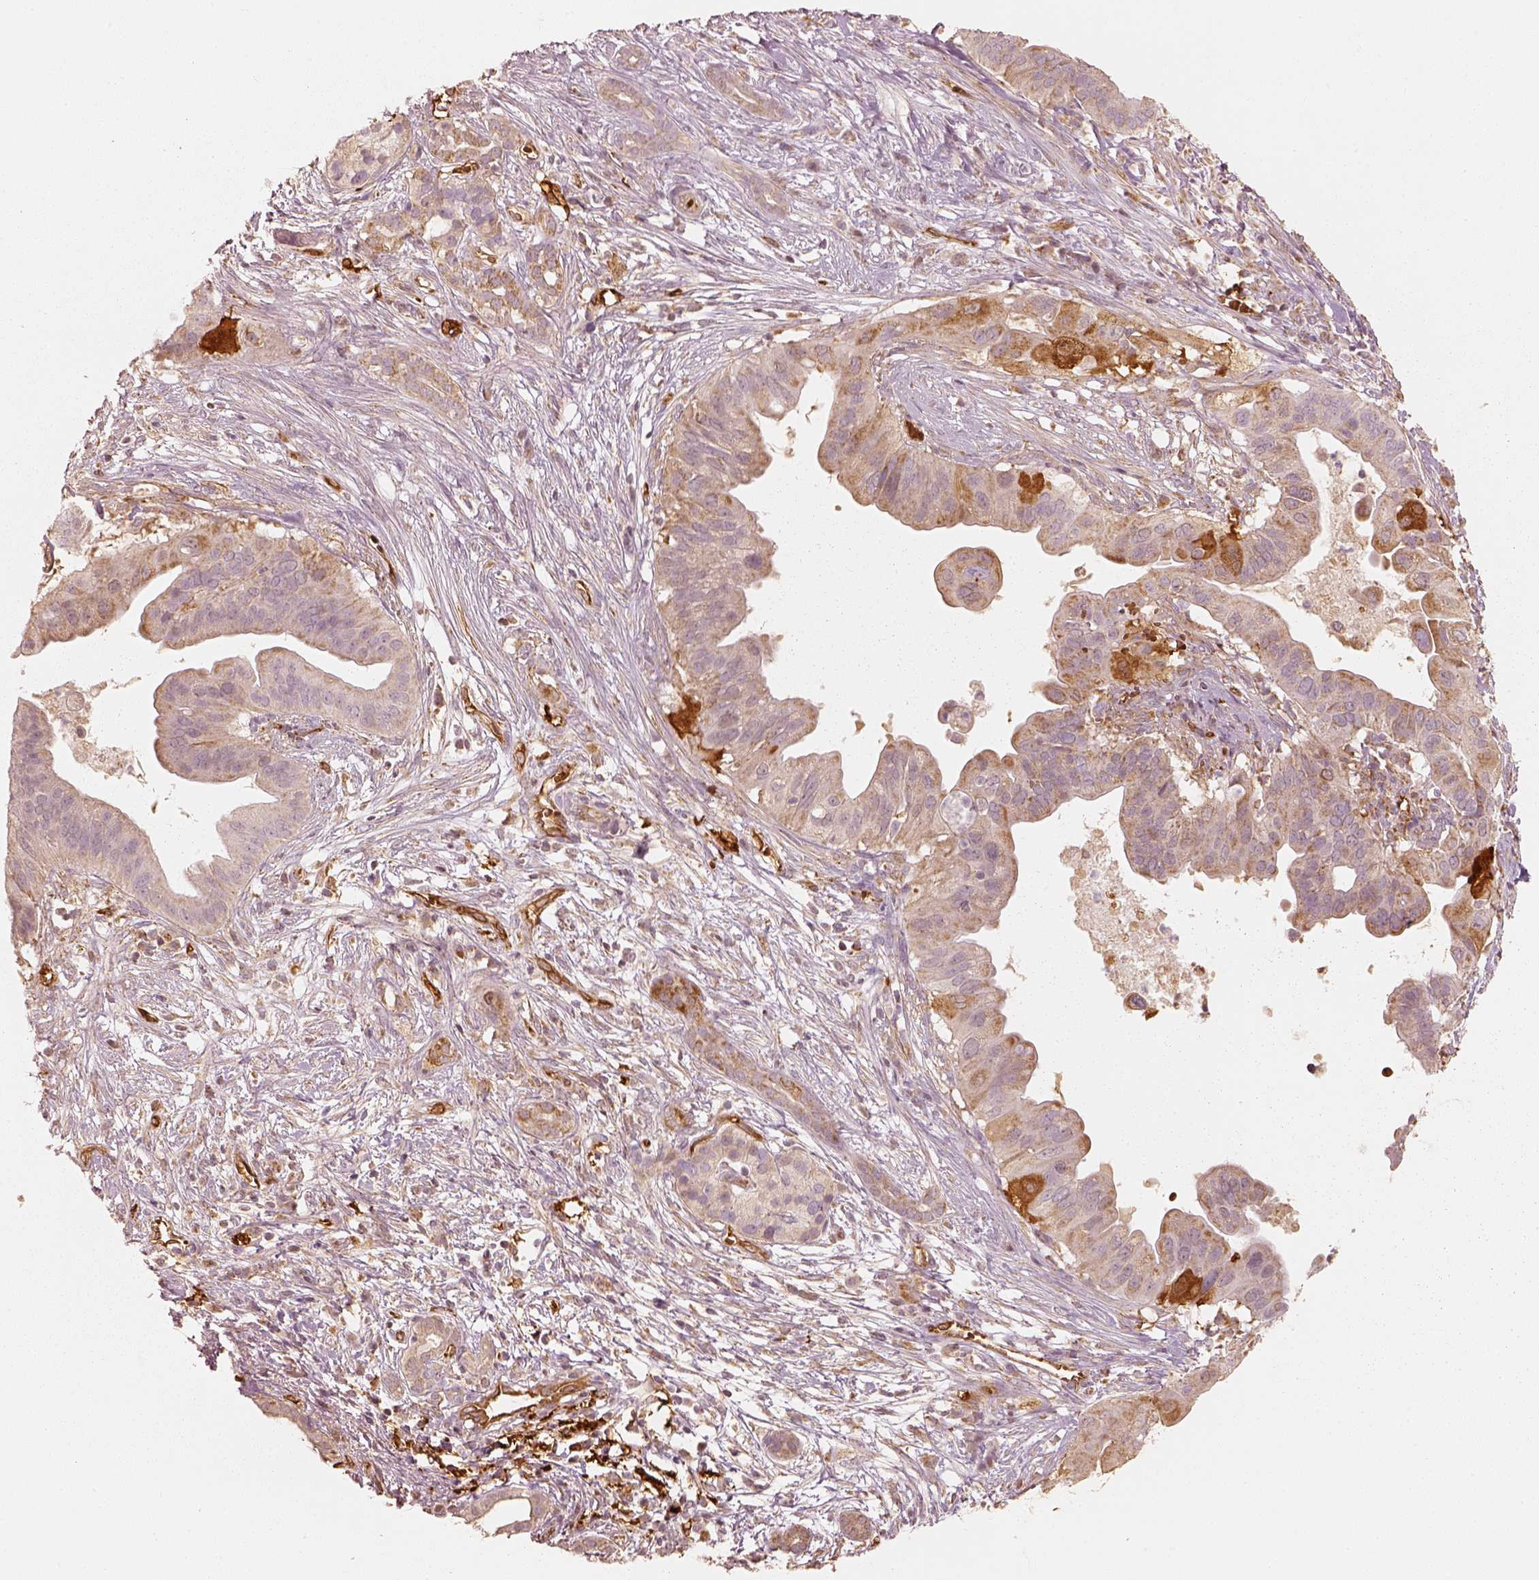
{"staining": {"intensity": "moderate", "quantity": "<25%", "location": "cytoplasmic/membranous"}, "tissue": "pancreatic cancer", "cell_type": "Tumor cells", "image_type": "cancer", "snomed": [{"axis": "morphology", "description": "Adenocarcinoma, NOS"}, {"axis": "topography", "description": "Pancreas"}], "caption": "Pancreatic cancer (adenocarcinoma) stained with a brown dye shows moderate cytoplasmic/membranous positive expression in approximately <25% of tumor cells.", "gene": "FSCN1", "patient": {"sex": "male", "age": 61}}